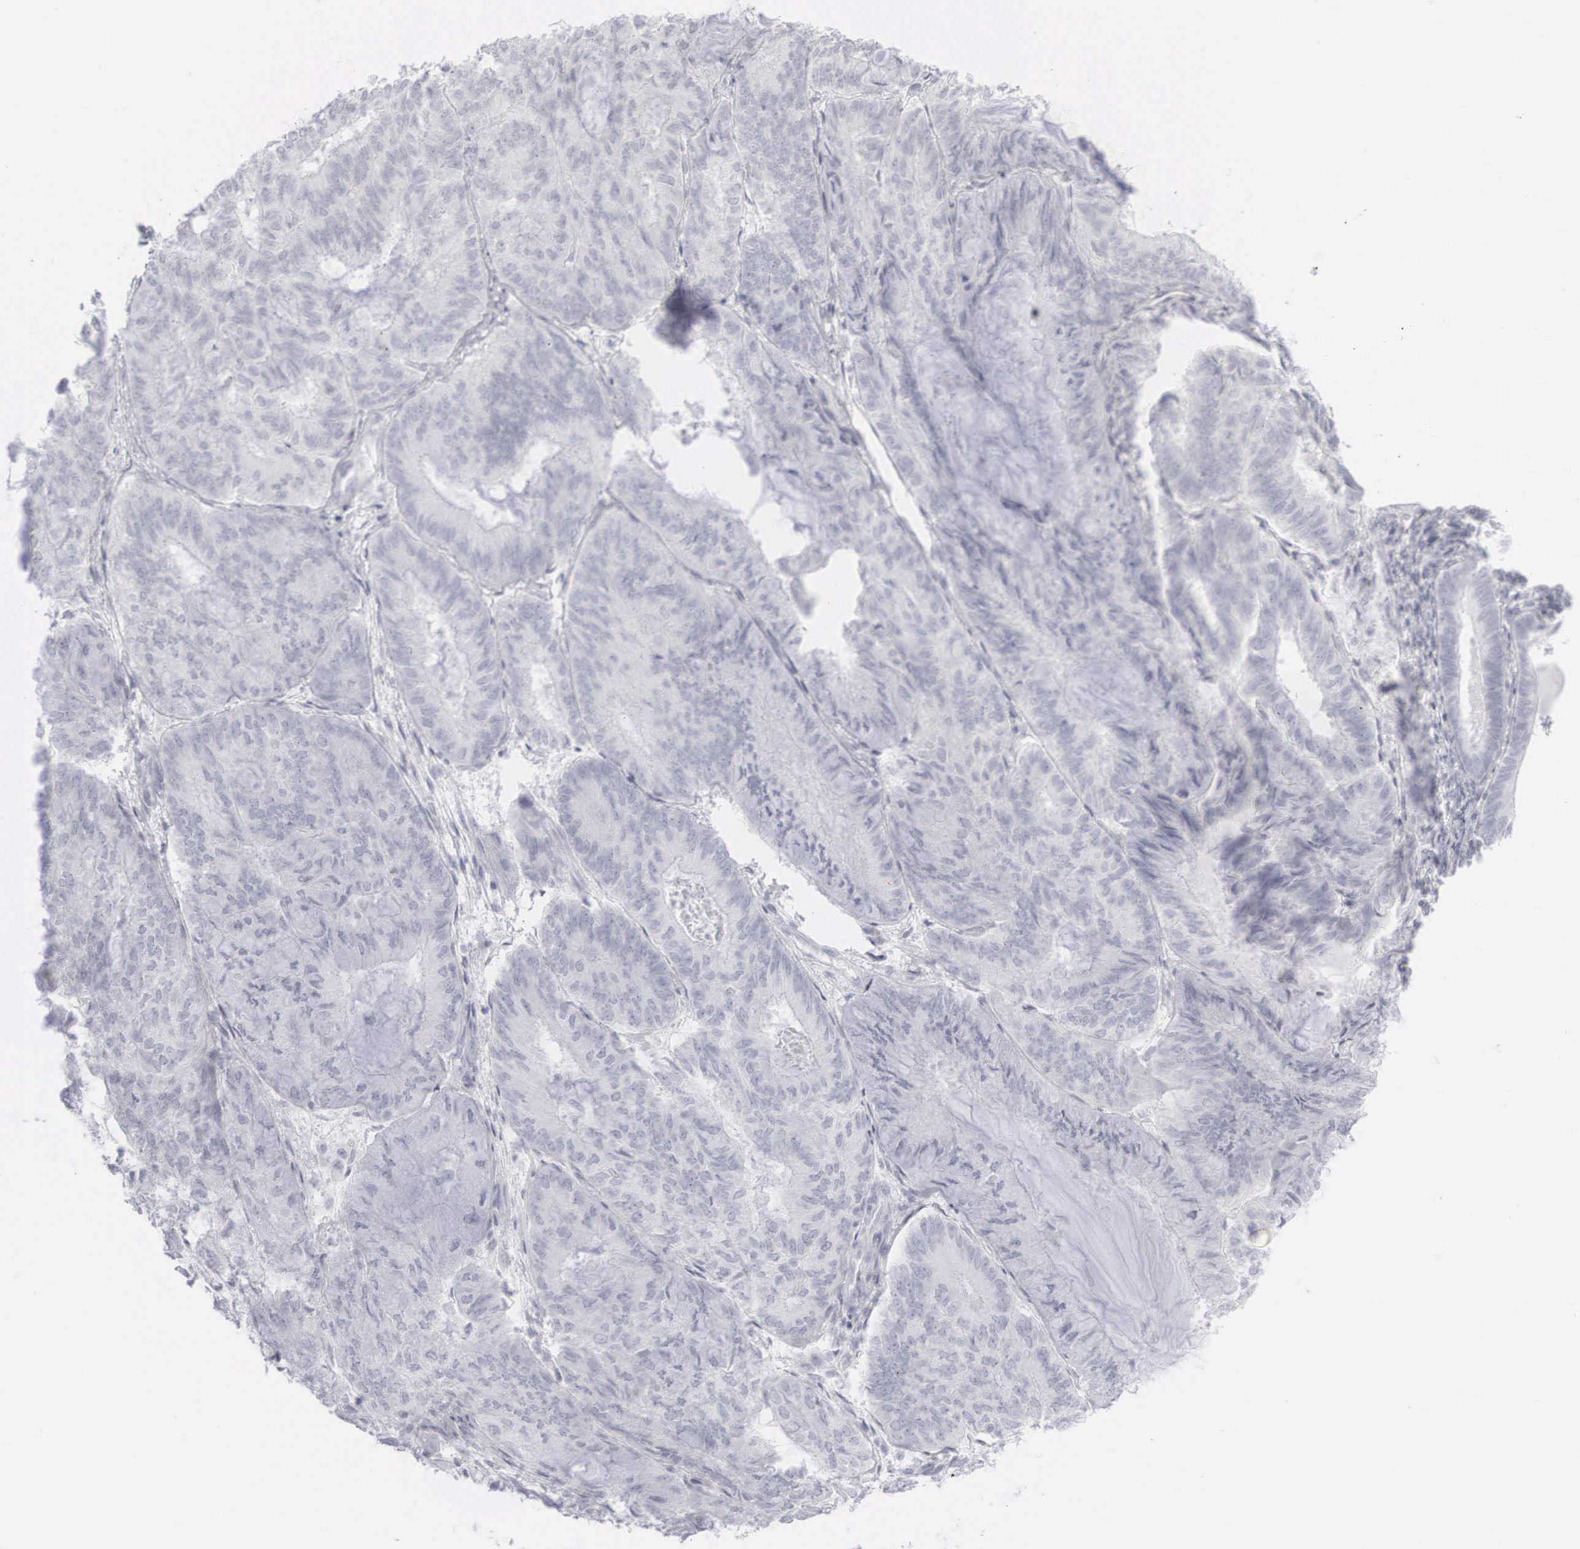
{"staining": {"intensity": "negative", "quantity": "none", "location": "none"}, "tissue": "endometrial cancer", "cell_type": "Tumor cells", "image_type": "cancer", "snomed": [{"axis": "morphology", "description": "Adenocarcinoma, NOS"}, {"axis": "topography", "description": "Endometrium"}], "caption": "IHC image of neoplastic tissue: endometrial cancer stained with DAB exhibits no significant protein positivity in tumor cells. (Immunohistochemistry, brightfield microscopy, high magnification).", "gene": "KRT14", "patient": {"sex": "female", "age": 59}}